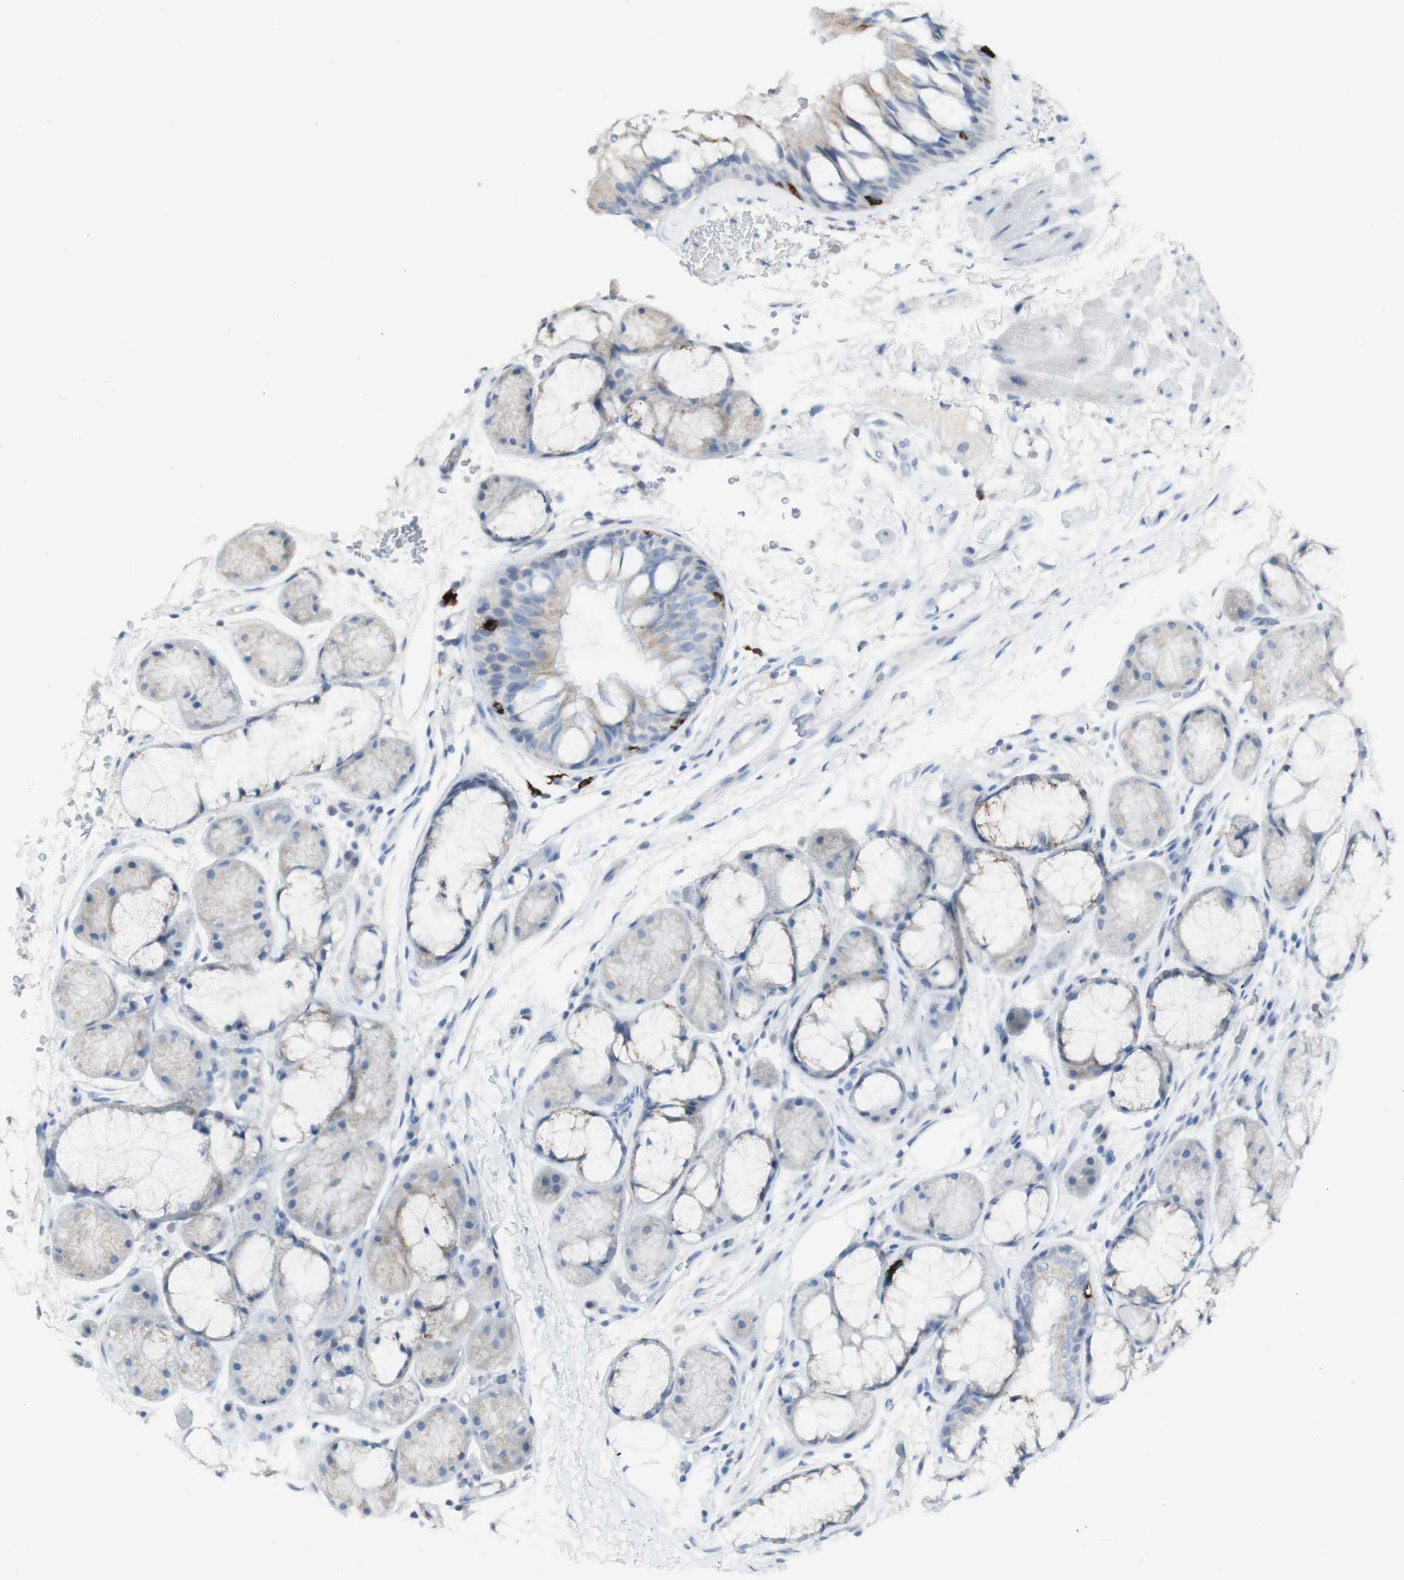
{"staining": {"intensity": "negative", "quantity": "none", "location": "none"}, "tissue": "bronchus", "cell_type": "Respiratory epithelial cells", "image_type": "normal", "snomed": [{"axis": "morphology", "description": "Normal tissue, NOS"}, {"axis": "topography", "description": "Bronchus"}], "caption": "Protein analysis of unremarkable bronchus shows no significant expression in respiratory epithelial cells. The staining is performed using DAB (3,3'-diaminobenzidine) brown chromogen with nuclei counter-stained in using hematoxylin.", "gene": "CD207", "patient": {"sex": "male", "age": 66}}